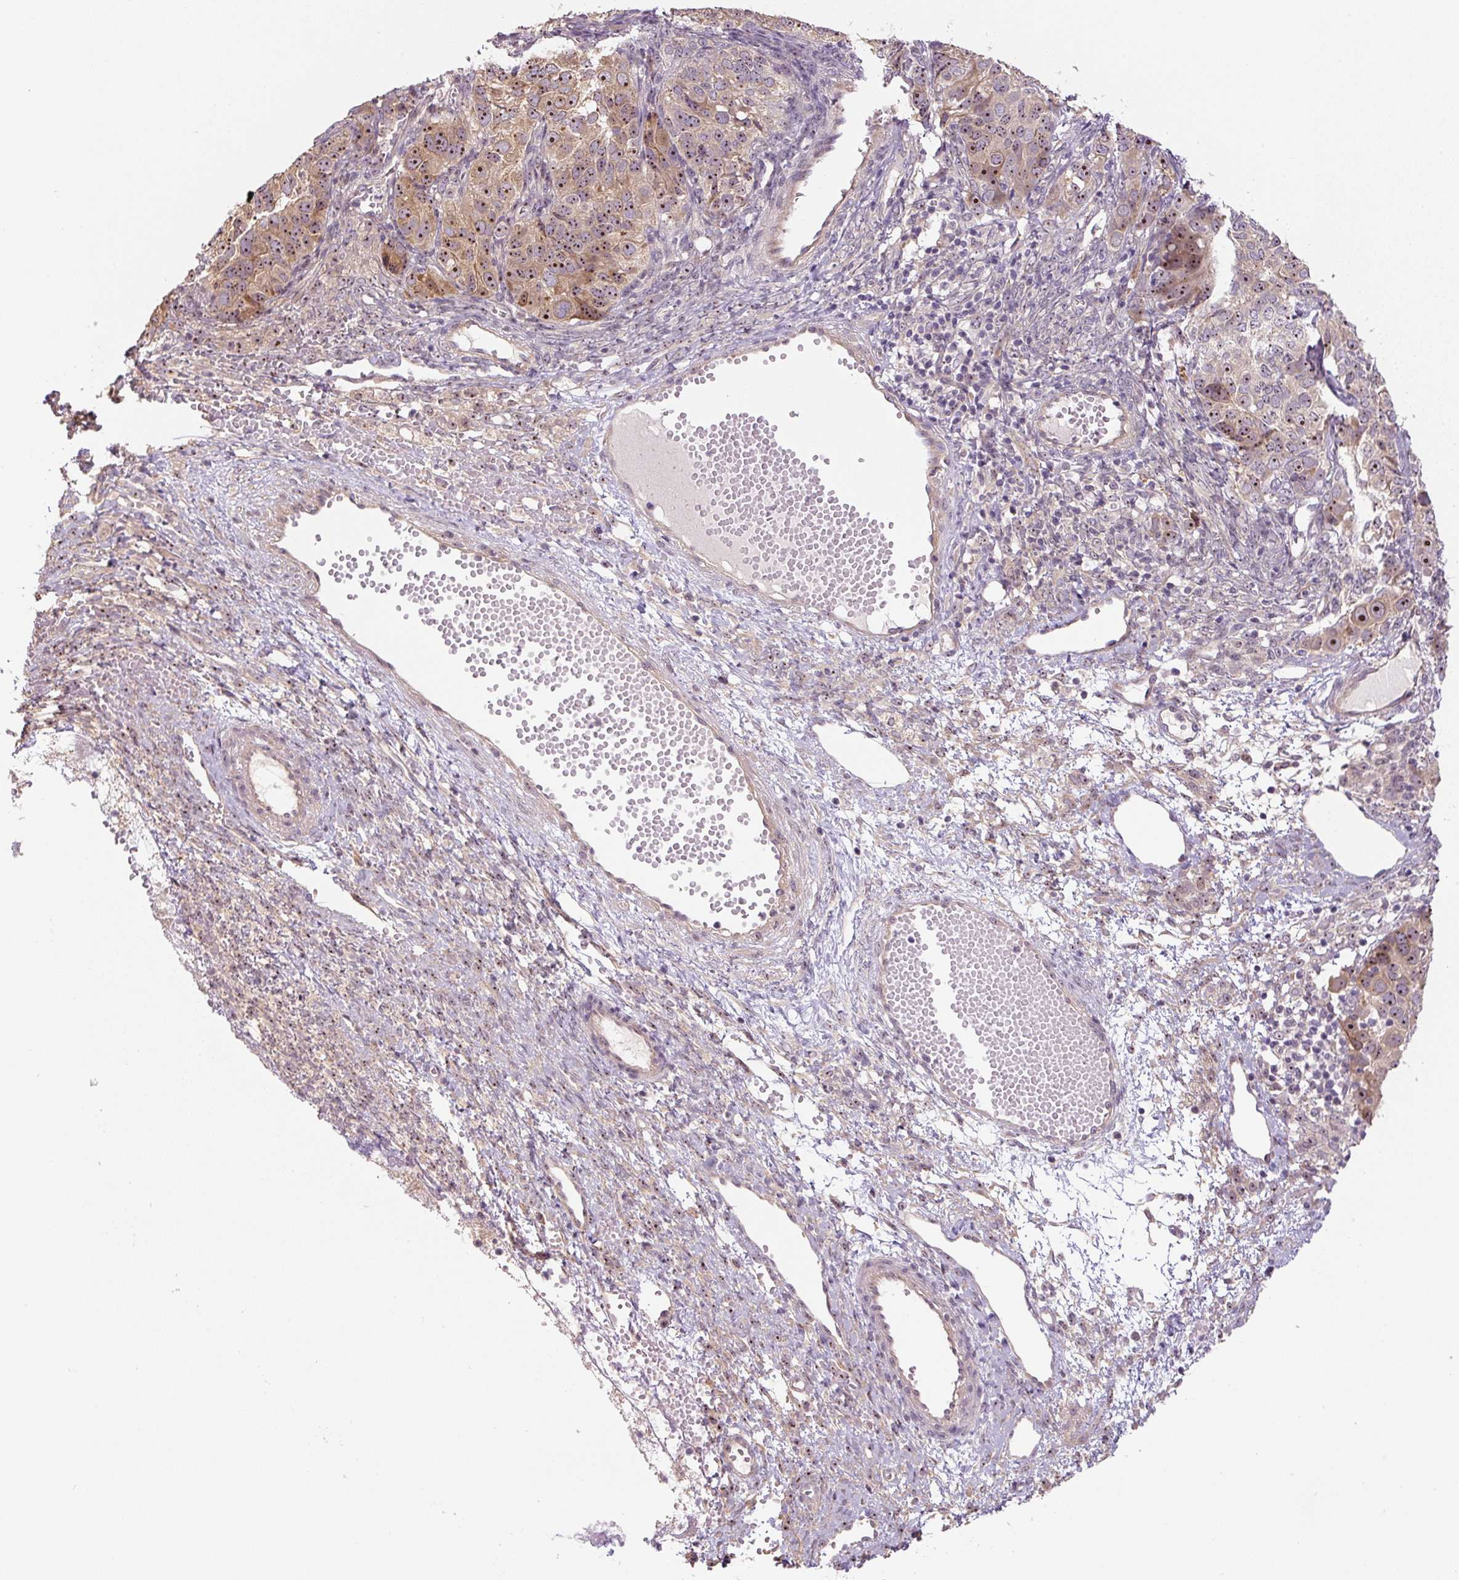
{"staining": {"intensity": "moderate", "quantity": "25%-75%", "location": "nuclear"}, "tissue": "ovarian cancer", "cell_type": "Tumor cells", "image_type": "cancer", "snomed": [{"axis": "morphology", "description": "Carcinoma, endometroid"}, {"axis": "topography", "description": "Ovary"}], "caption": "Approximately 25%-75% of tumor cells in endometroid carcinoma (ovarian) demonstrate moderate nuclear protein positivity as visualized by brown immunohistochemical staining.", "gene": "TMEM151B", "patient": {"sex": "female", "age": 51}}